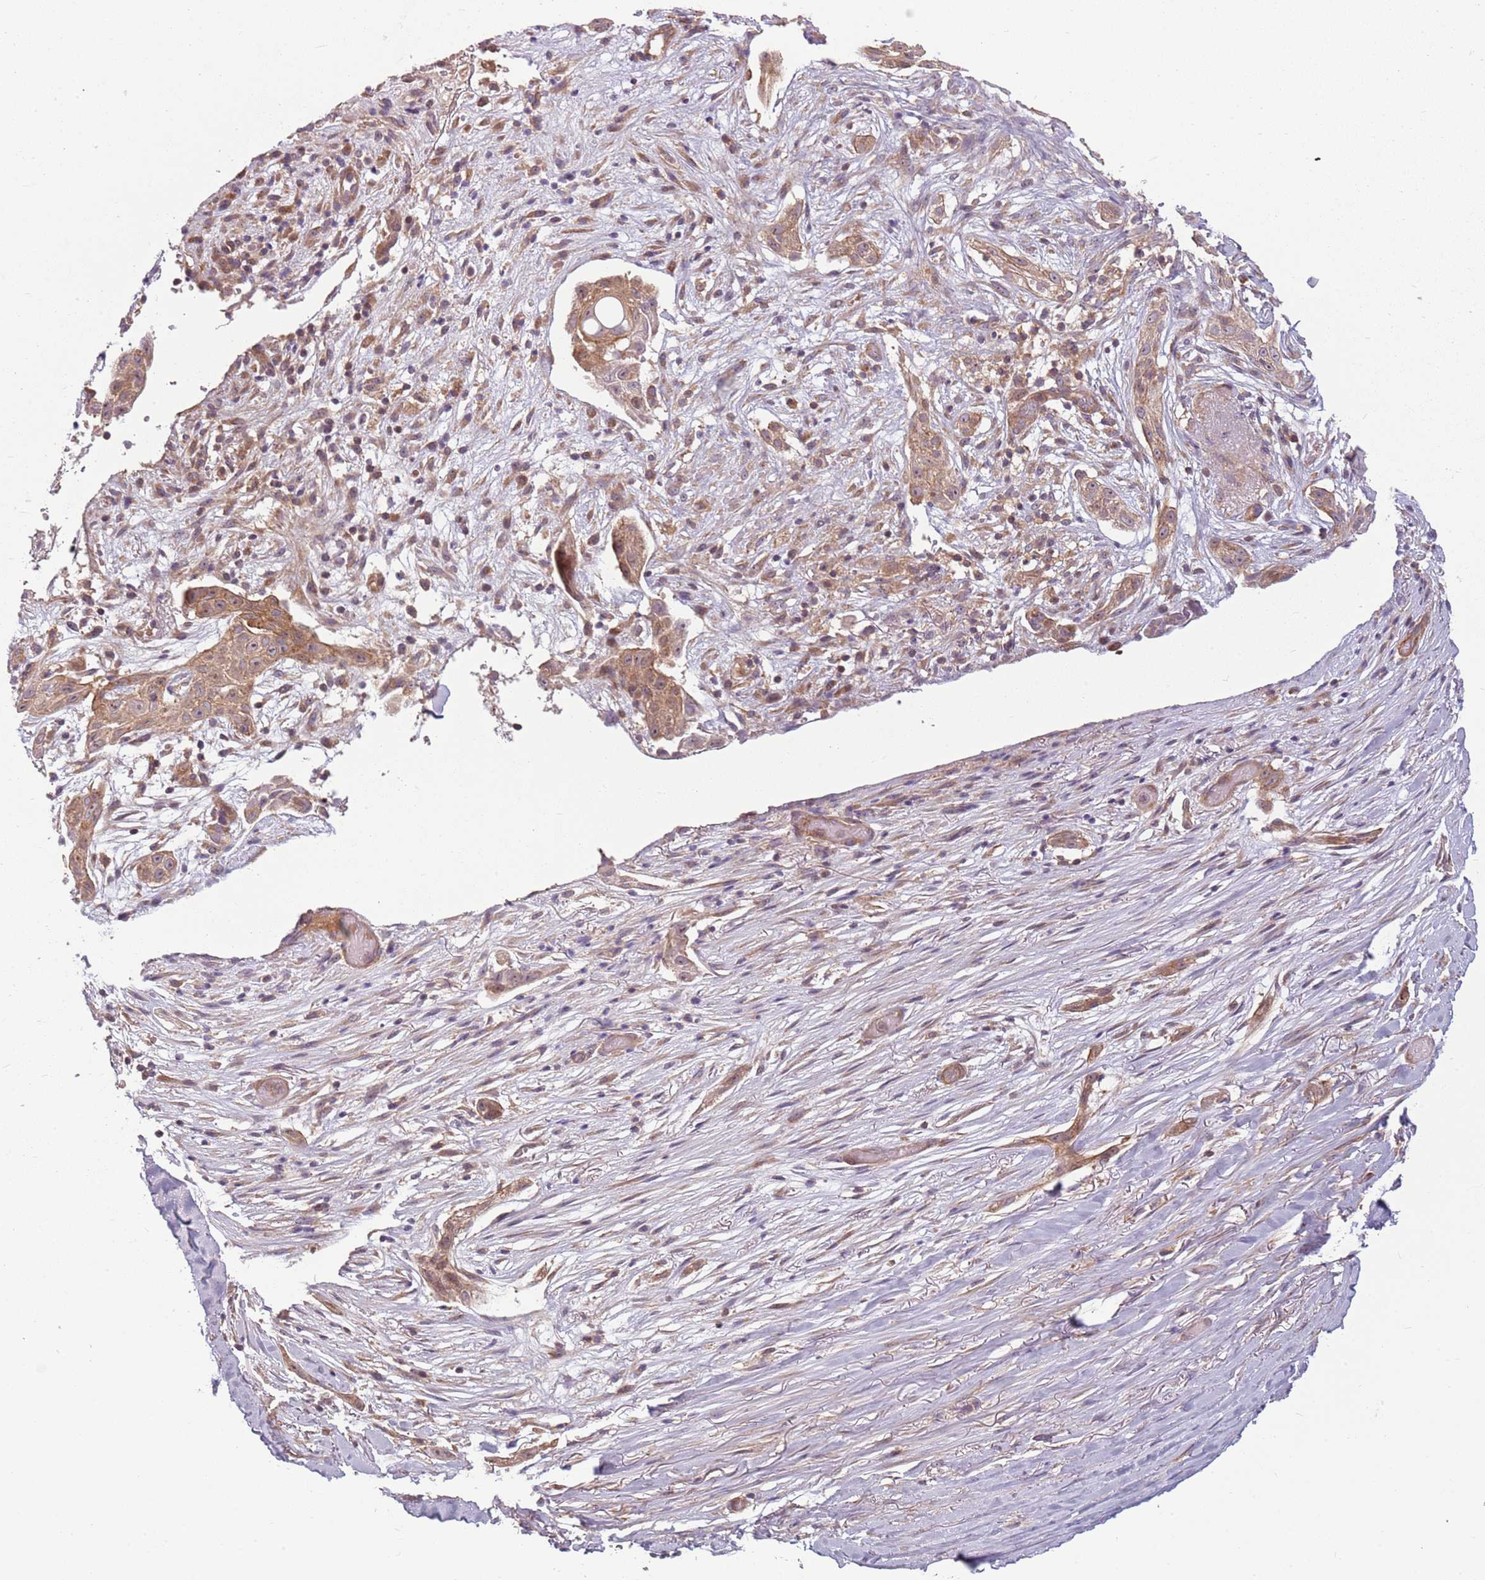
{"staining": {"intensity": "weak", "quantity": ">75%", "location": "cytoplasmic/membranous"}, "tissue": "adipose tissue", "cell_type": "Adipocytes", "image_type": "normal", "snomed": [{"axis": "morphology", "description": "Normal tissue, NOS"}, {"axis": "morphology", "description": "Basal cell carcinoma"}, {"axis": "topography", "description": "Skin"}], "caption": "This is an image of IHC staining of benign adipose tissue, which shows weak expression in the cytoplasmic/membranous of adipocytes.", "gene": "RPL21", "patient": {"sex": "female", "age": 89}}